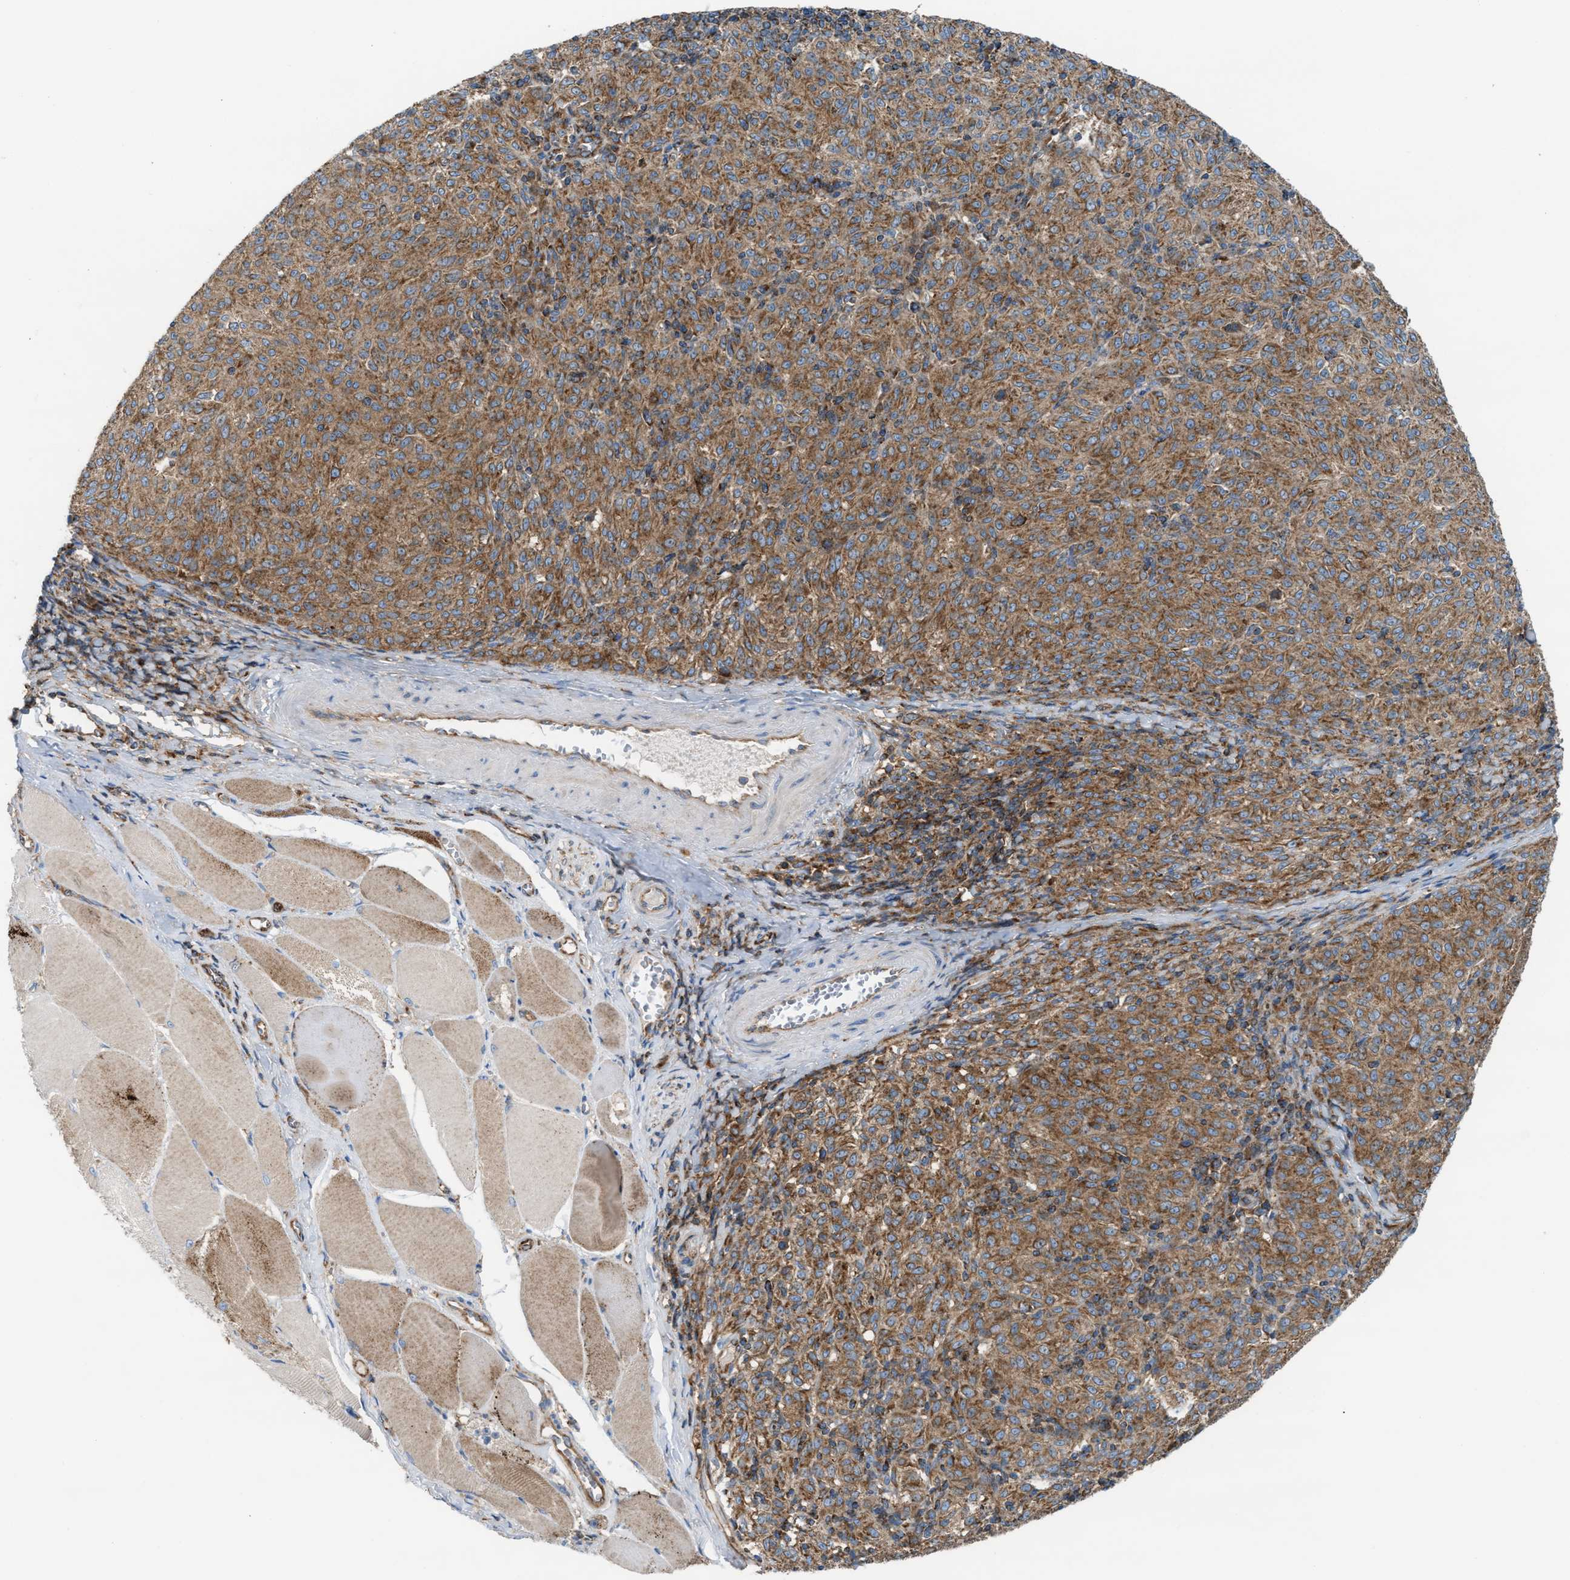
{"staining": {"intensity": "moderate", "quantity": ">75%", "location": "cytoplasmic/membranous"}, "tissue": "melanoma", "cell_type": "Tumor cells", "image_type": "cancer", "snomed": [{"axis": "morphology", "description": "Malignant melanoma, NOS"}, {"axis": "topography", "description": "Skin"}], "caption": "Melanoma stained for a protein (brown) exhibits moderate cytoplasmic/membranous positive expression in approximately >75% of tumor cells.", "gene": "TBC1D15", "patient": {"sex": "female", "age": 72}}